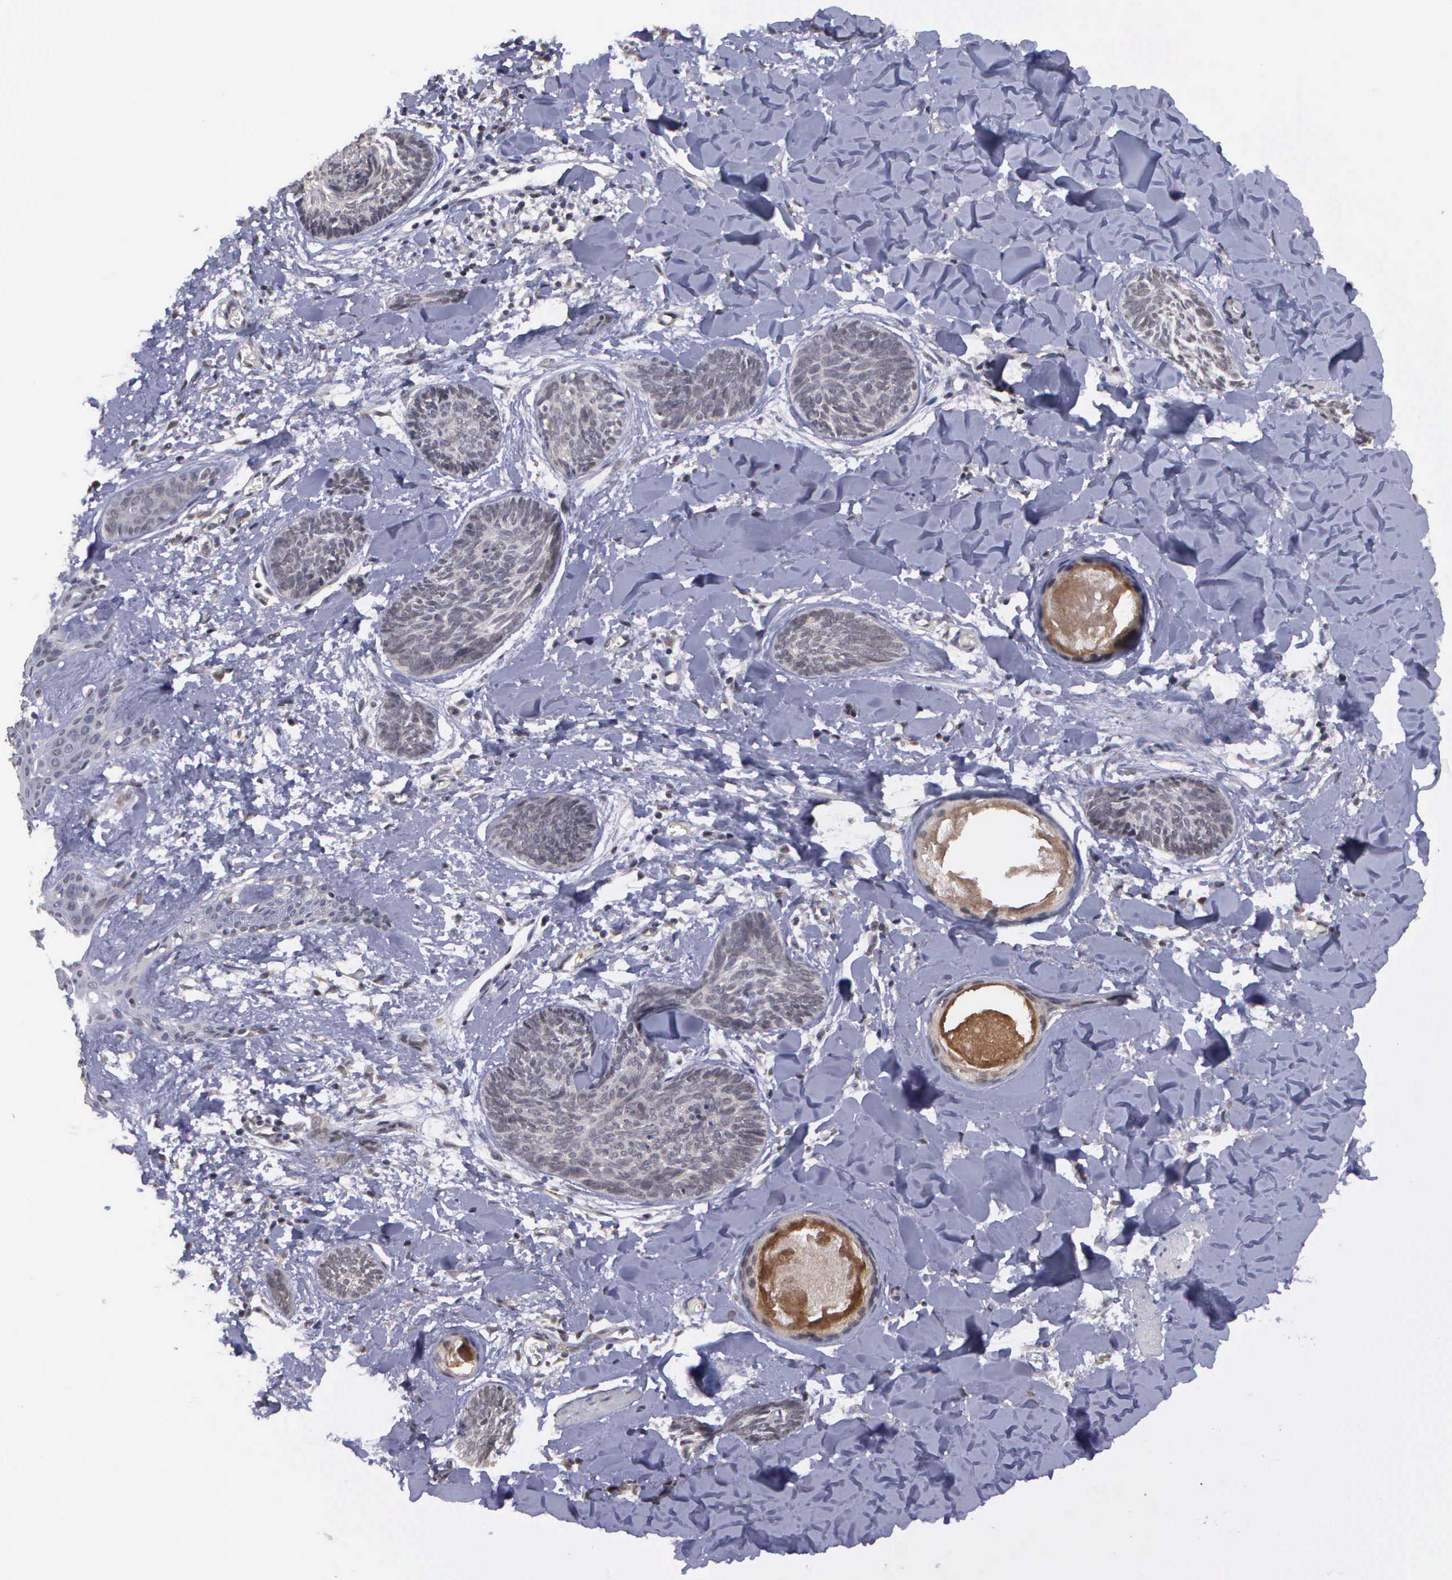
{"staining": {"intensity": "weak", "quantity": "<25%", "location": "cytoplasmic/membranous"}, "tissue": "skin cancer", "cell_type": "Tumor cells", "image_type": "cancer", "snomed": [{"axis": "morphology", "description": "Basal cell carcinoma"}, {"axis": "topography", "description": "Skin"}], "caption": "A high-resolution photomicrograph shows immunohistochemistry (IHC) staining of skin basal cell carcinoma, which demonstrates no significant staining in tumor cells.", "gene": "MAP3K9", "patient": {"sex": "female", "age": 81}}